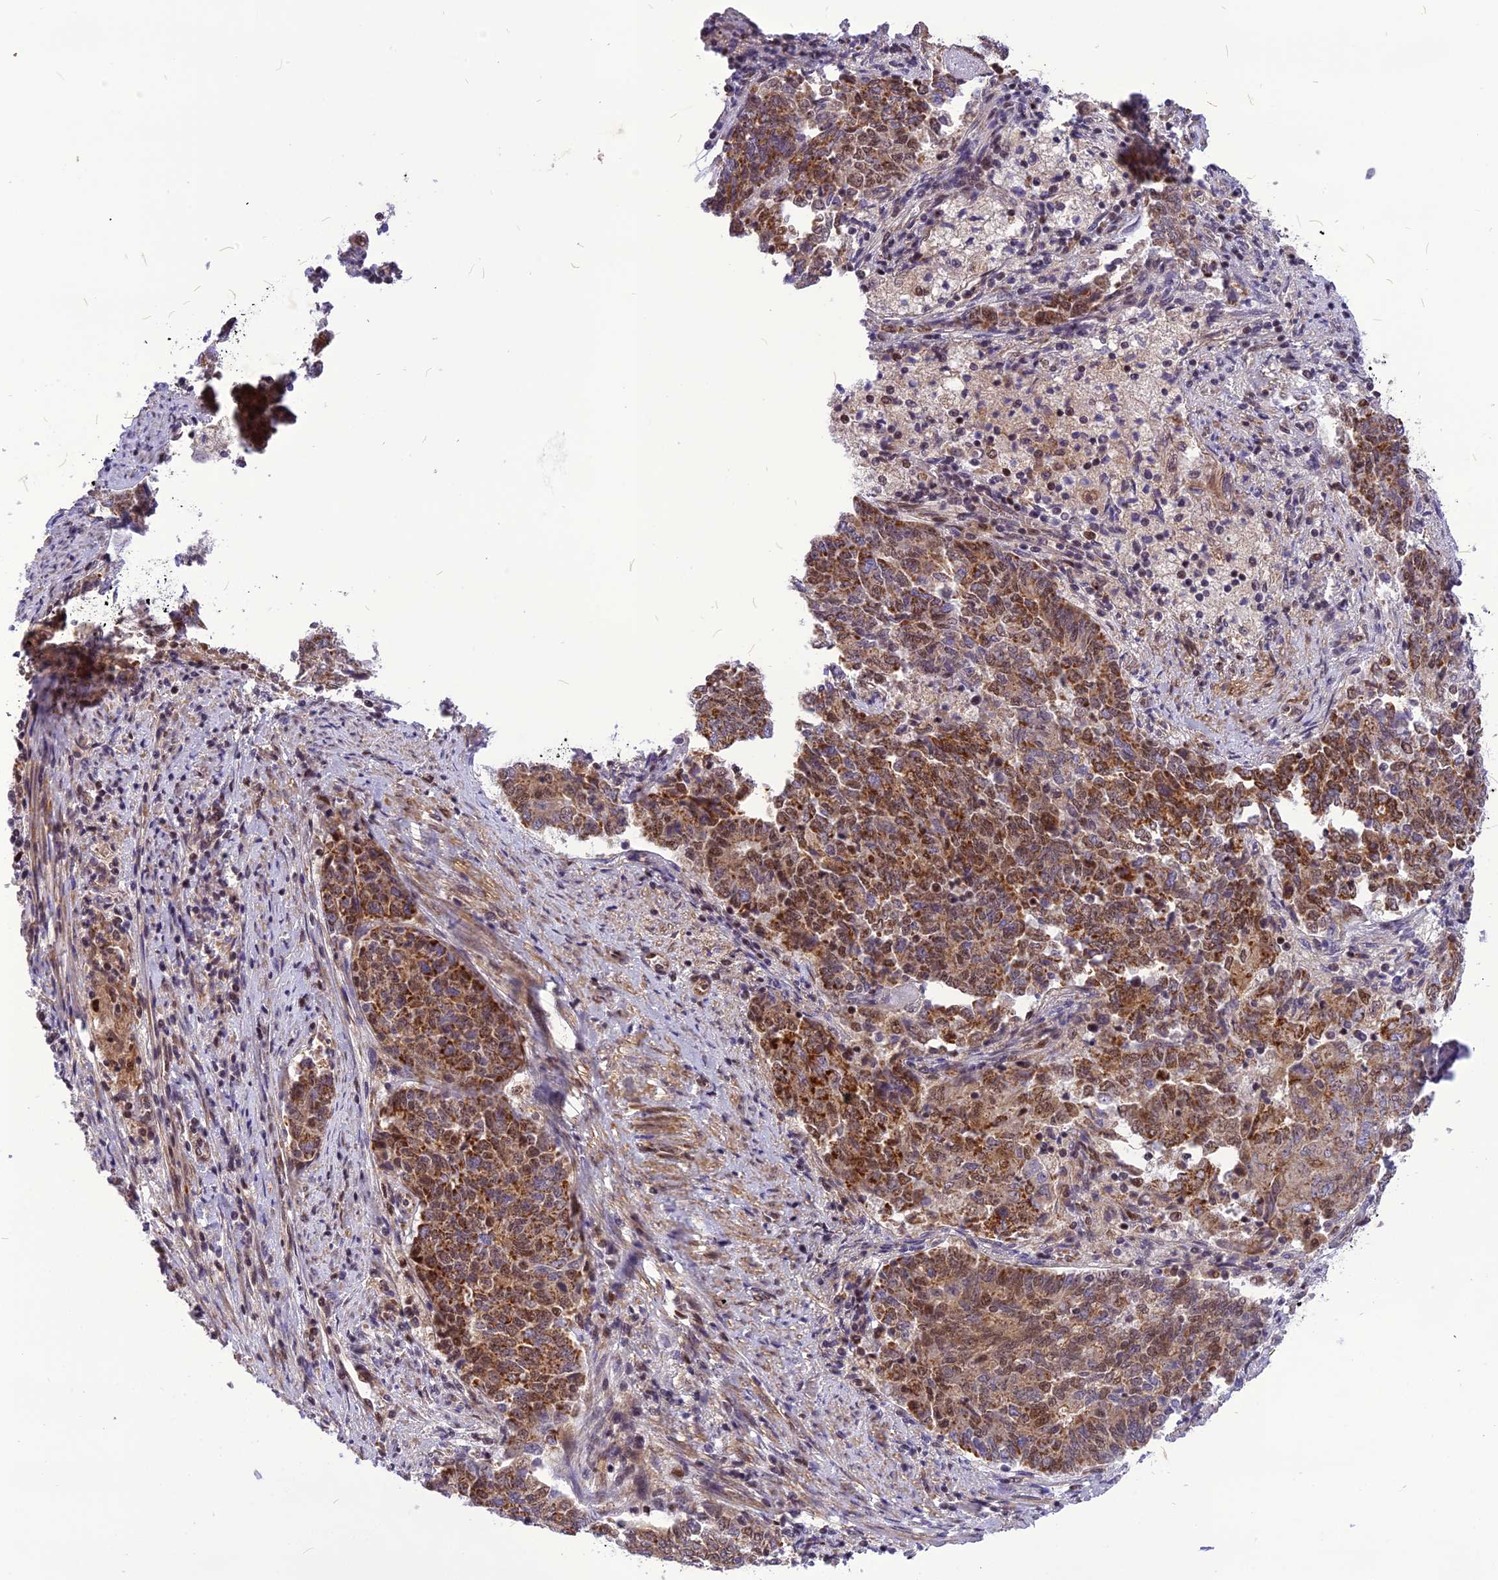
{"staining": {"intensity": "moderate", "quantity": ">75%", "location": "cytoplasmic/membranous"}, "tissue": "endometrial cancer", "cell_type": "Tumor cells", "image_type": "cancer", "snomed": [{"axis": "morphology", "description": "Adenocarcinoma, NOS"}, {"axis": "topography", "description": "Endometrium"}], "caption": "Immunohistochemistry (DAB (3,3'-diaminobenzidine)) staining of human endometrial adenocarcinoma displays moderate cytoplasmic/membranous protein staining in about >75% of tumor cells.", "gene": "CMC1", "patient": {"sex": "female", "age": 80}}